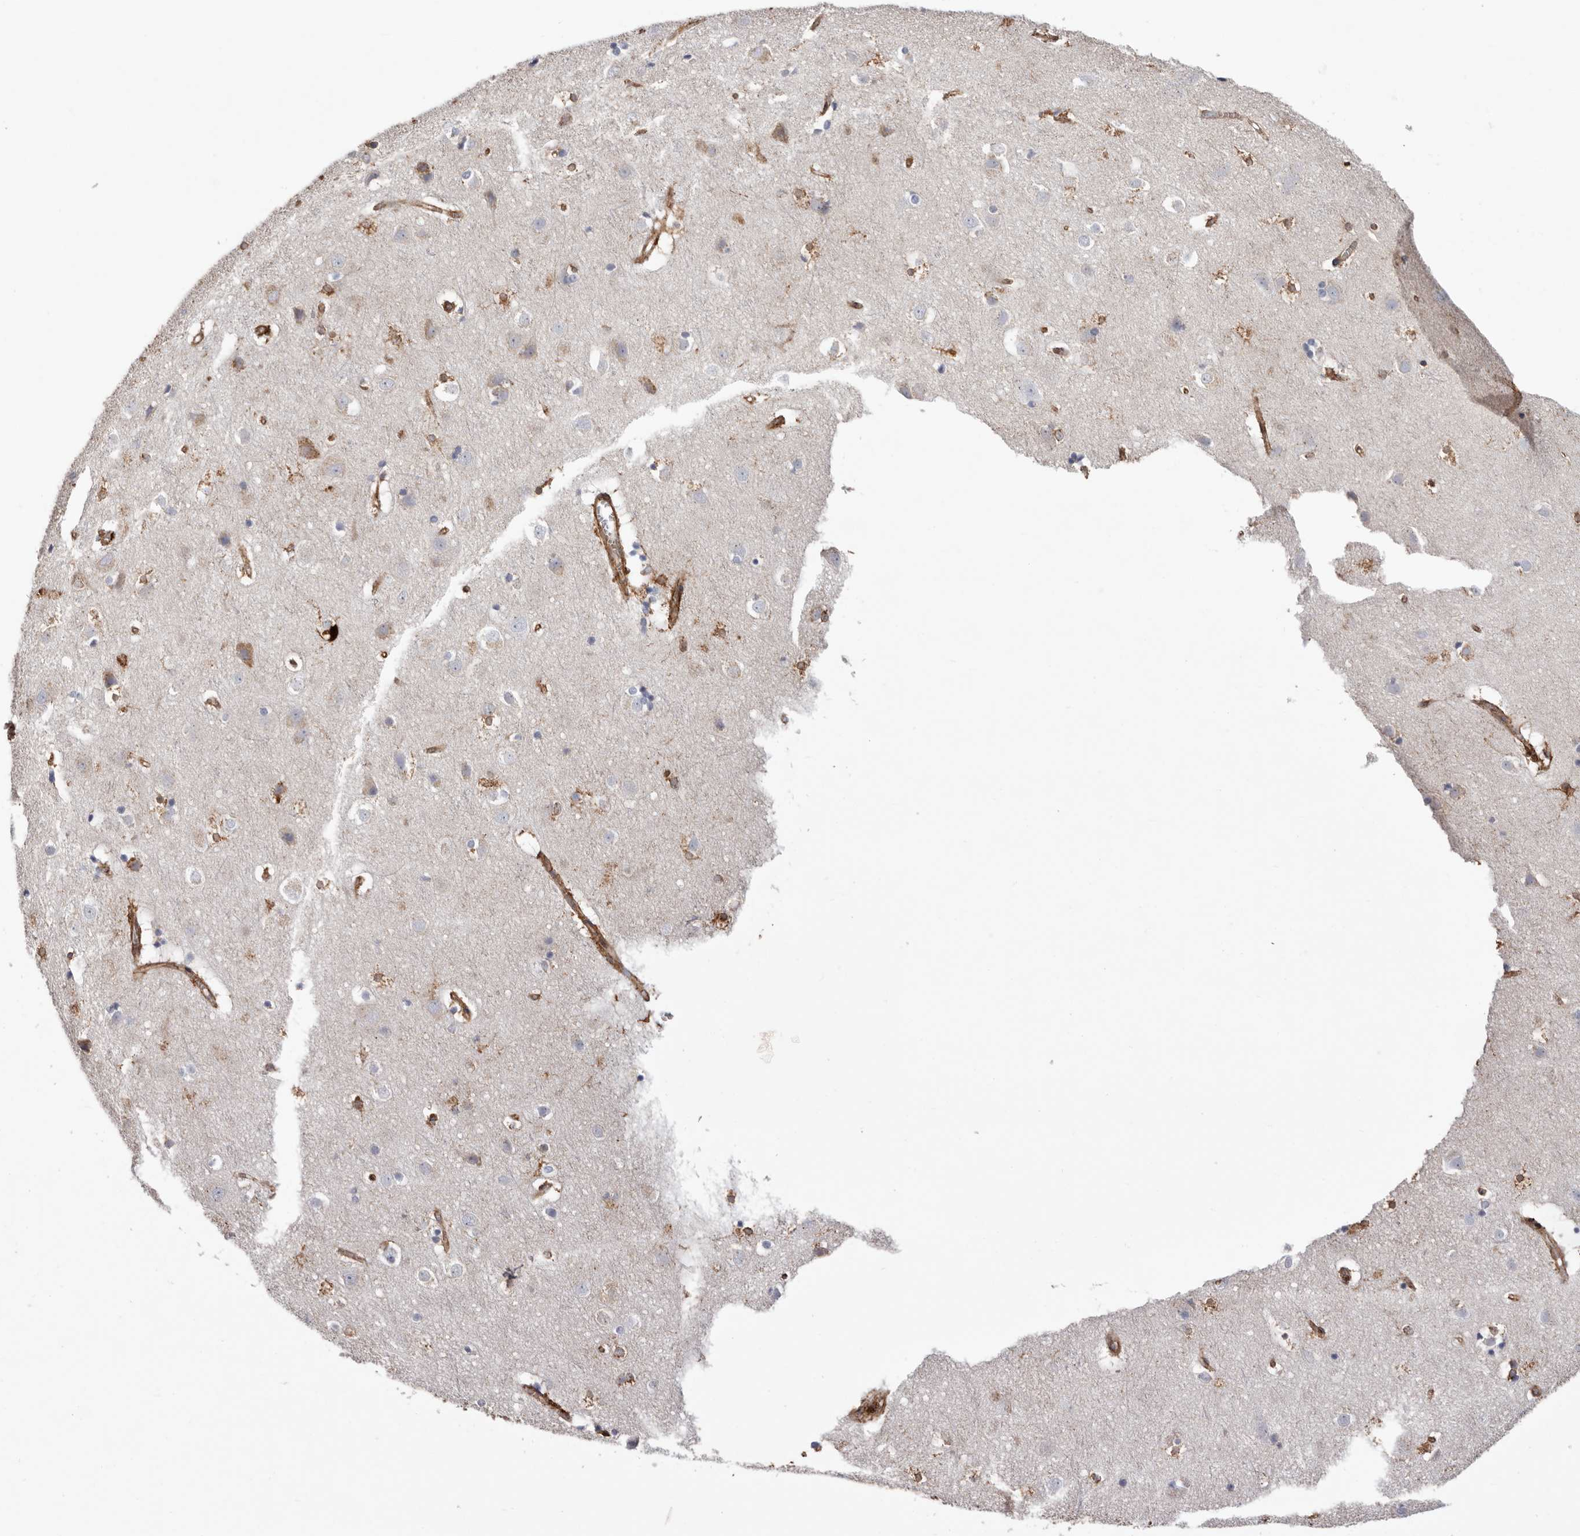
{"staining": {"intensity": "strong", "quantity": ">75%", "location": "cytoplasmic/membranous"}, "tissue": "cerebral cortex", "cell_type": "Endothelial cells", "image_type": "normal", "snomed": [{"axis": "morphology", "description": "Normal tissue, NOS"}, {"axis": "topography", "description": "Cerebral cortex"}], "caption": "Benign cerebral cortex demonstrates strong cytoplasmic/membranous staining in about >75% of endothelial cells.", "gene": "SEMA3E", "patient": {"sex": "male", "age": 54}}